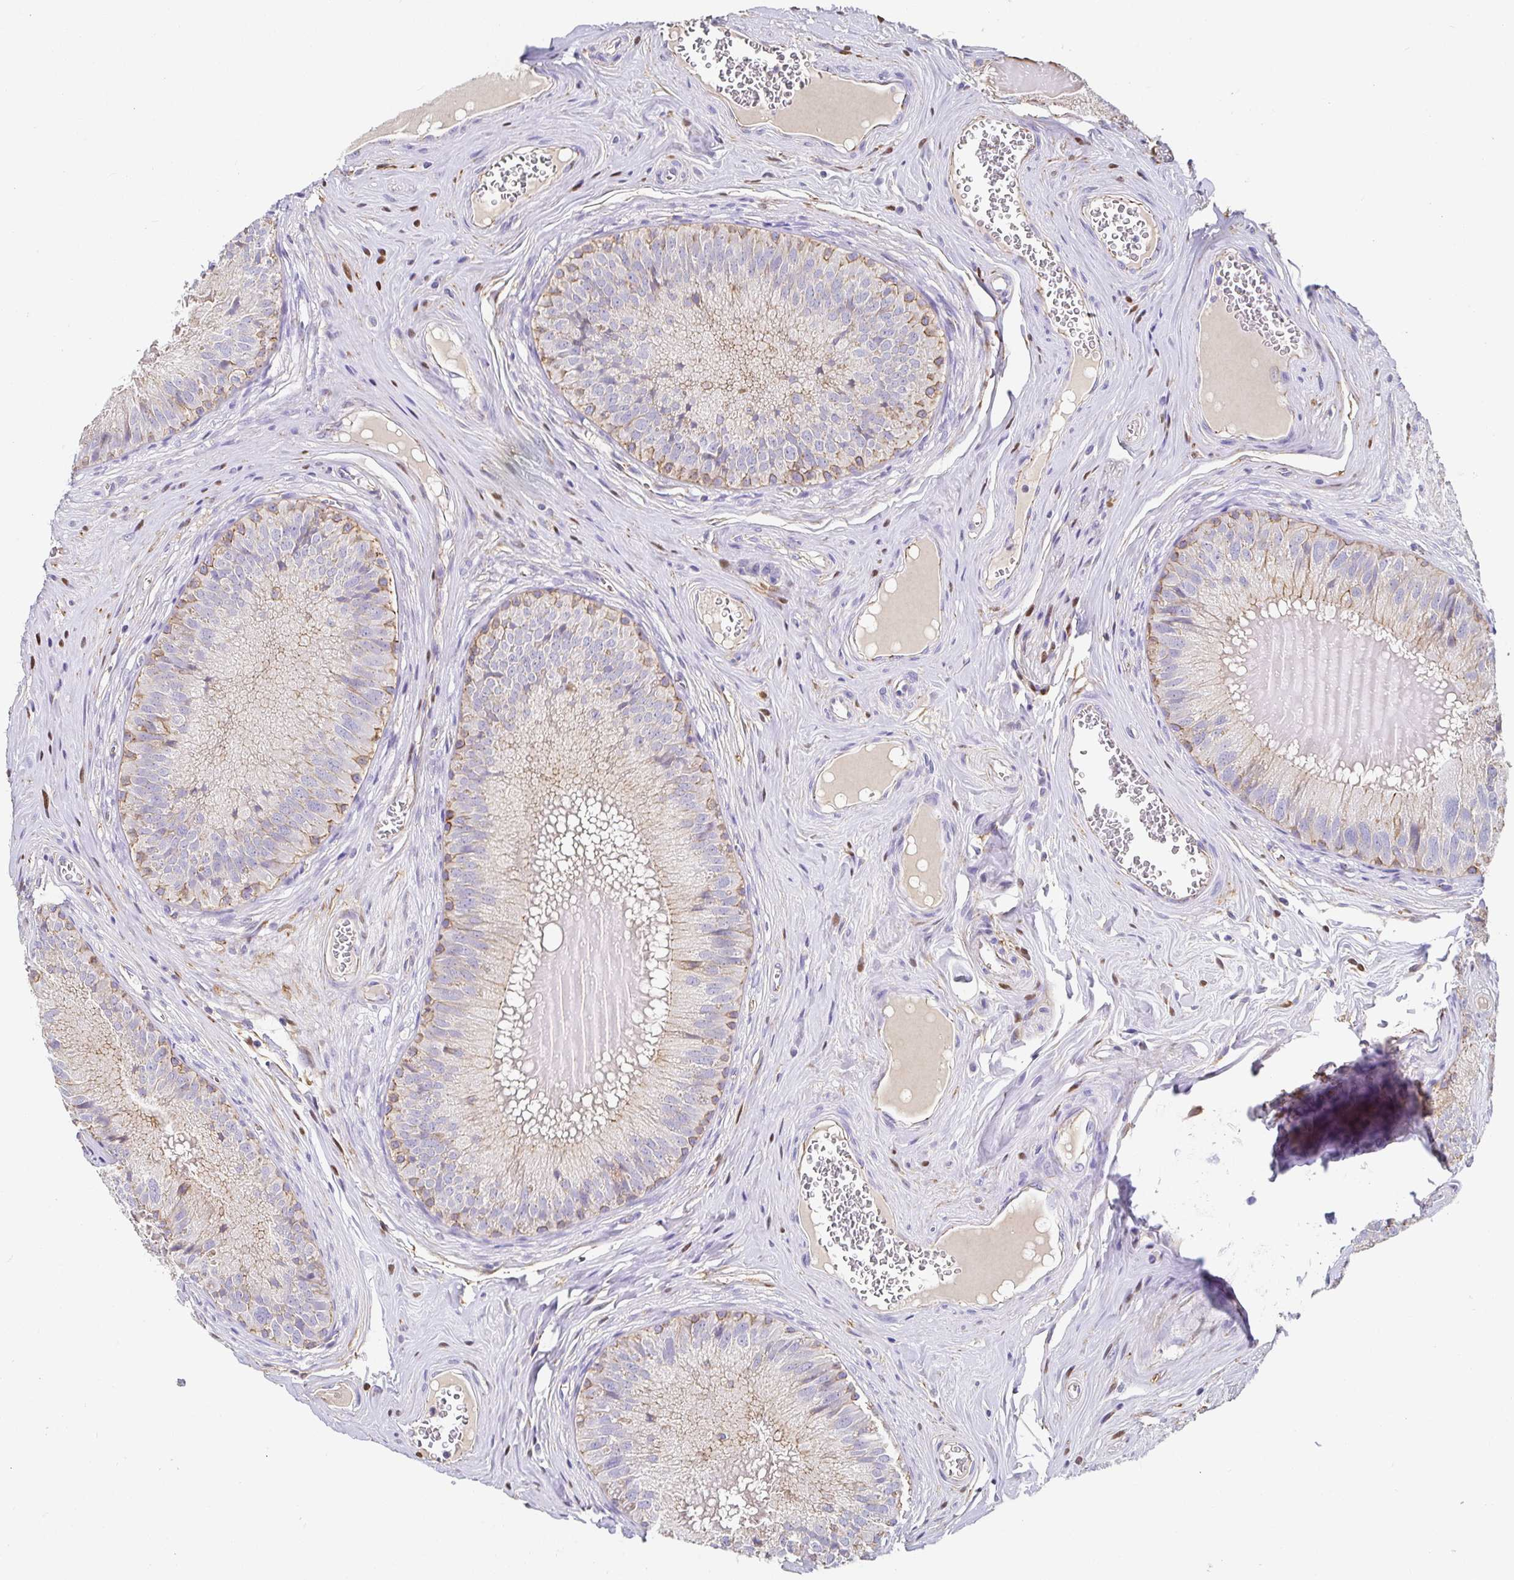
{"staining": {"intensity": "strong", "quantity": "25%-75%", "location": "cytoplasmic/membranous"}, "tissue": "epididymis", "cell_type": "Glandular cells", "image_type": "normal", "snomed": [{"axis": "morphology", "description": "Normal tissue, NOS"}, {"axis": "topography", "description": "Epididymis, spermatic cord, NOS"}], "caption": "This is a micrograph of immunohistochemistry staining of normal epididymis, which shows strong staining in the cytoplasmic/membranous of glandular cells.", "gene": "PIWIL3", "patient": {"sex": "male", "age": 39}}